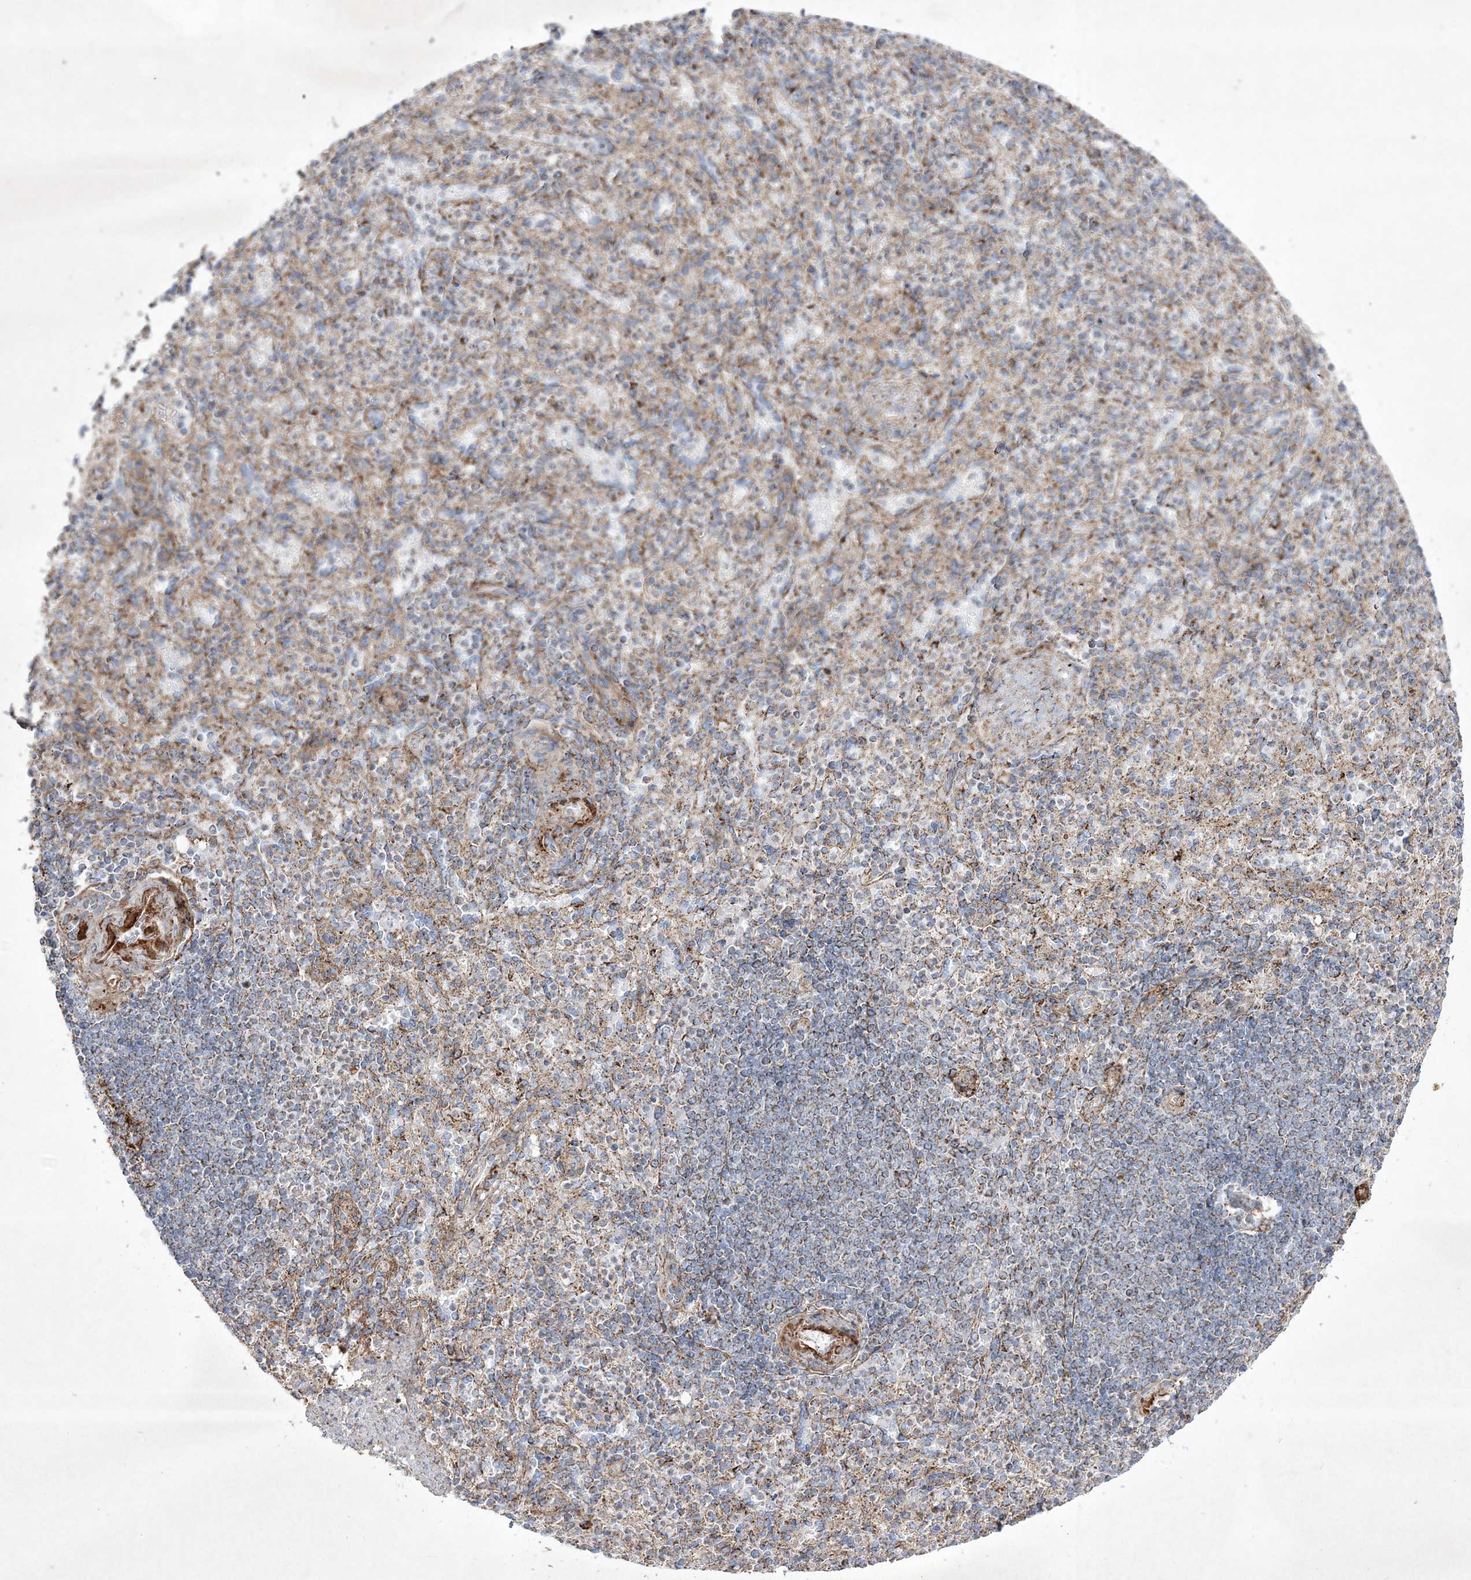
{"staining": {"intensity": "moderate", "quantity": "<25%", "location": "cytoplasmic/membranous"}, "tissue": "spleen", "cell_type": "Cells in red pulp", "image_type": "normal", "snomed": [{"axis": "morphology", "description": "Normal tissue, NOS"}, {"axis": "topography", "description": "Spleen"}], "caption": "Immunohistochemistry photomicrograph of benign spleen: human spleen stained using immunohistochemistry displays low levels of moderate protein expression localized specifically in the cytoplasmic/membranous of cells in red pulp, appearing as a cytoplasmic/membranous brown color.", "gene": "RICTOR", "patient": {"sex": "female", "age": 74}}